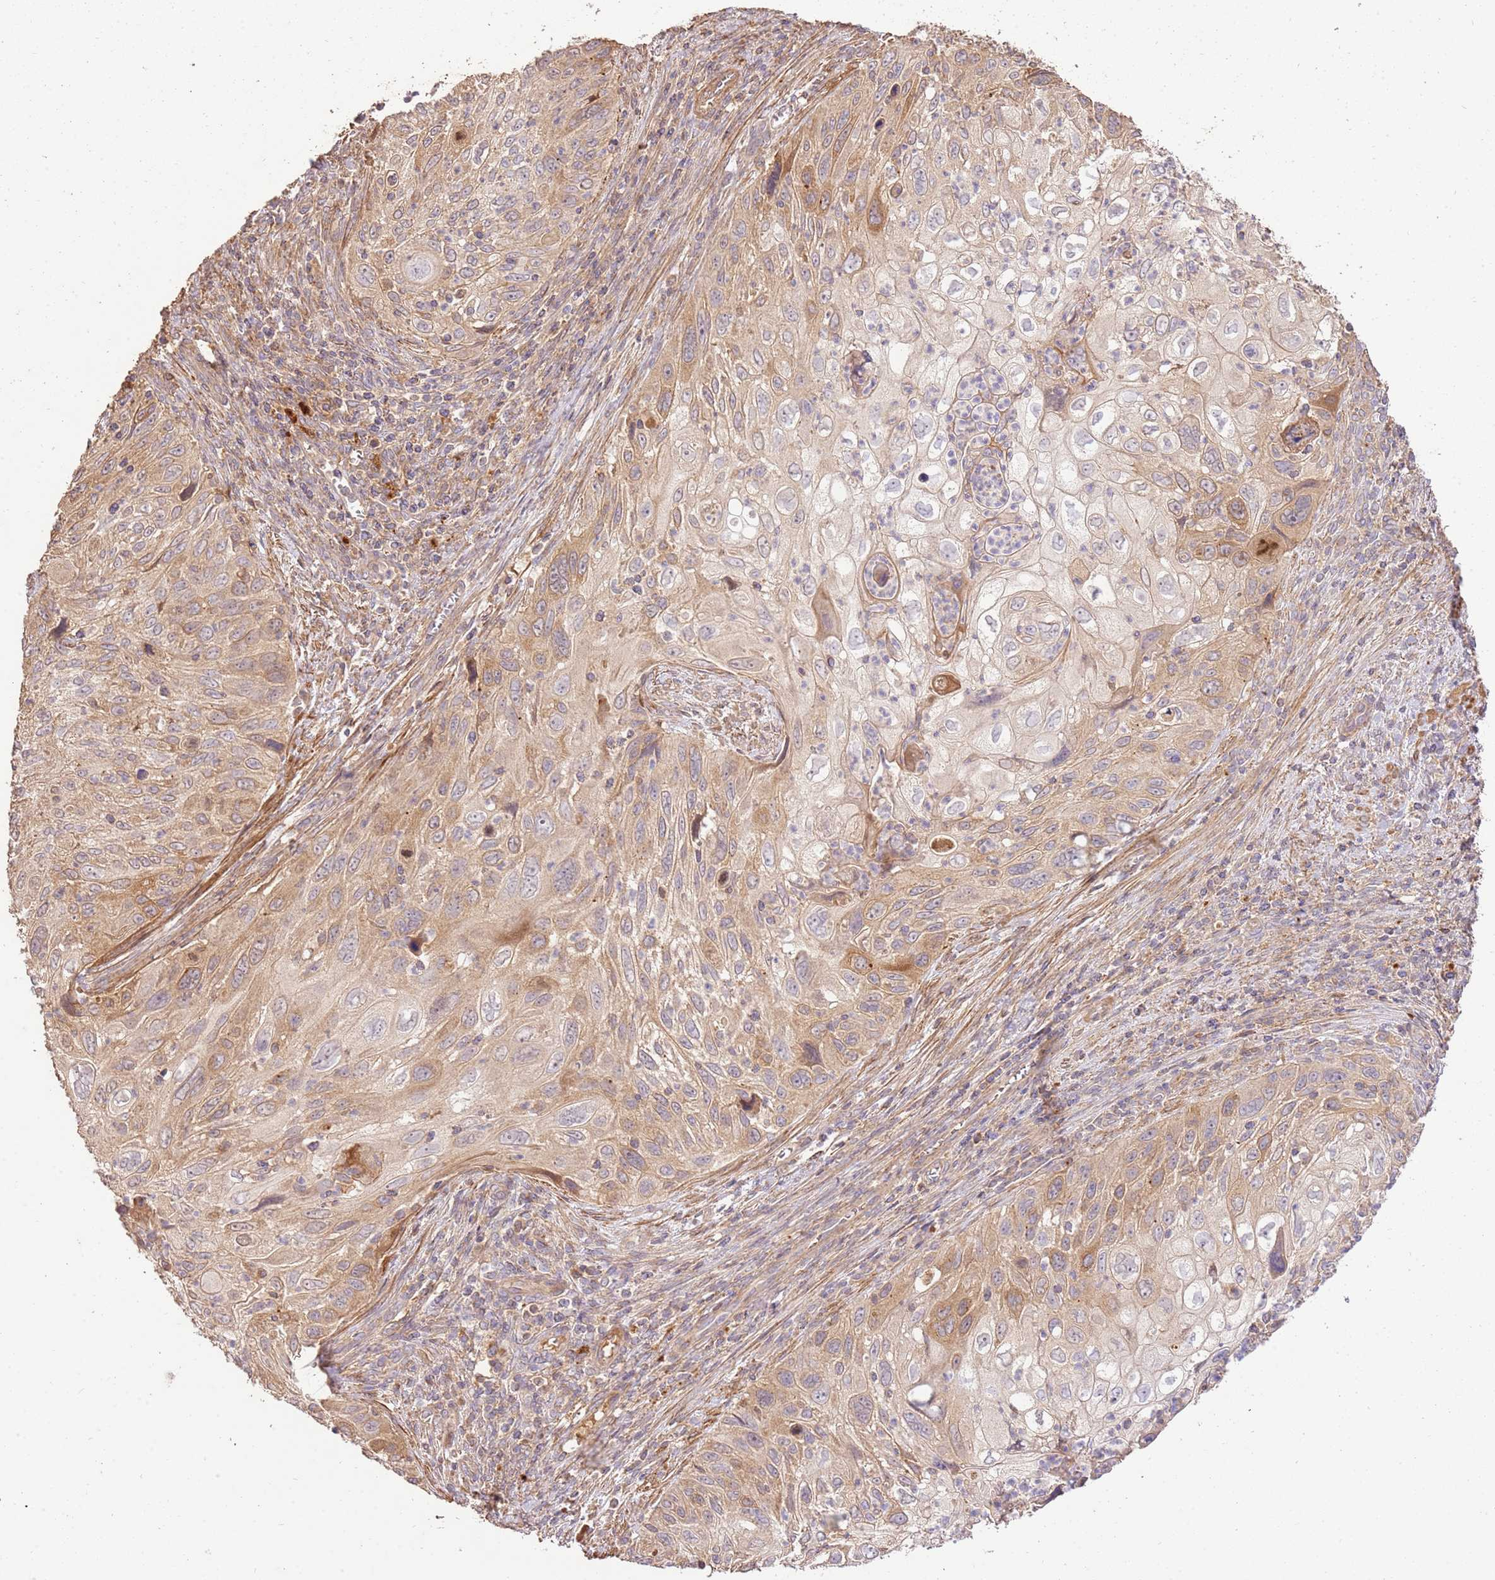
{"staining": {"intensity": "weak", "quantity": ">75%", "location": "cytoplasmic/membranous"}, "tissue": "cervical cancer", "cell_type": "Tumor cells", "image_type": "cancer", "snomed": [{"axis": "morphology", "description": "Squamous cell carcinoma, NOS"}, {"axis": "topography", "description": "Cervix"}], "caption": "A high-resolution photomicrograph shows immunohistochemistry (IHC) staining of cervical cancer (squamous cell carcinoma), which displays weak cytoplasmic/membranous expression in about >75% of tumor cells.", "gene": "CEP55", "patient": {"sex": "female", "age": 70}}